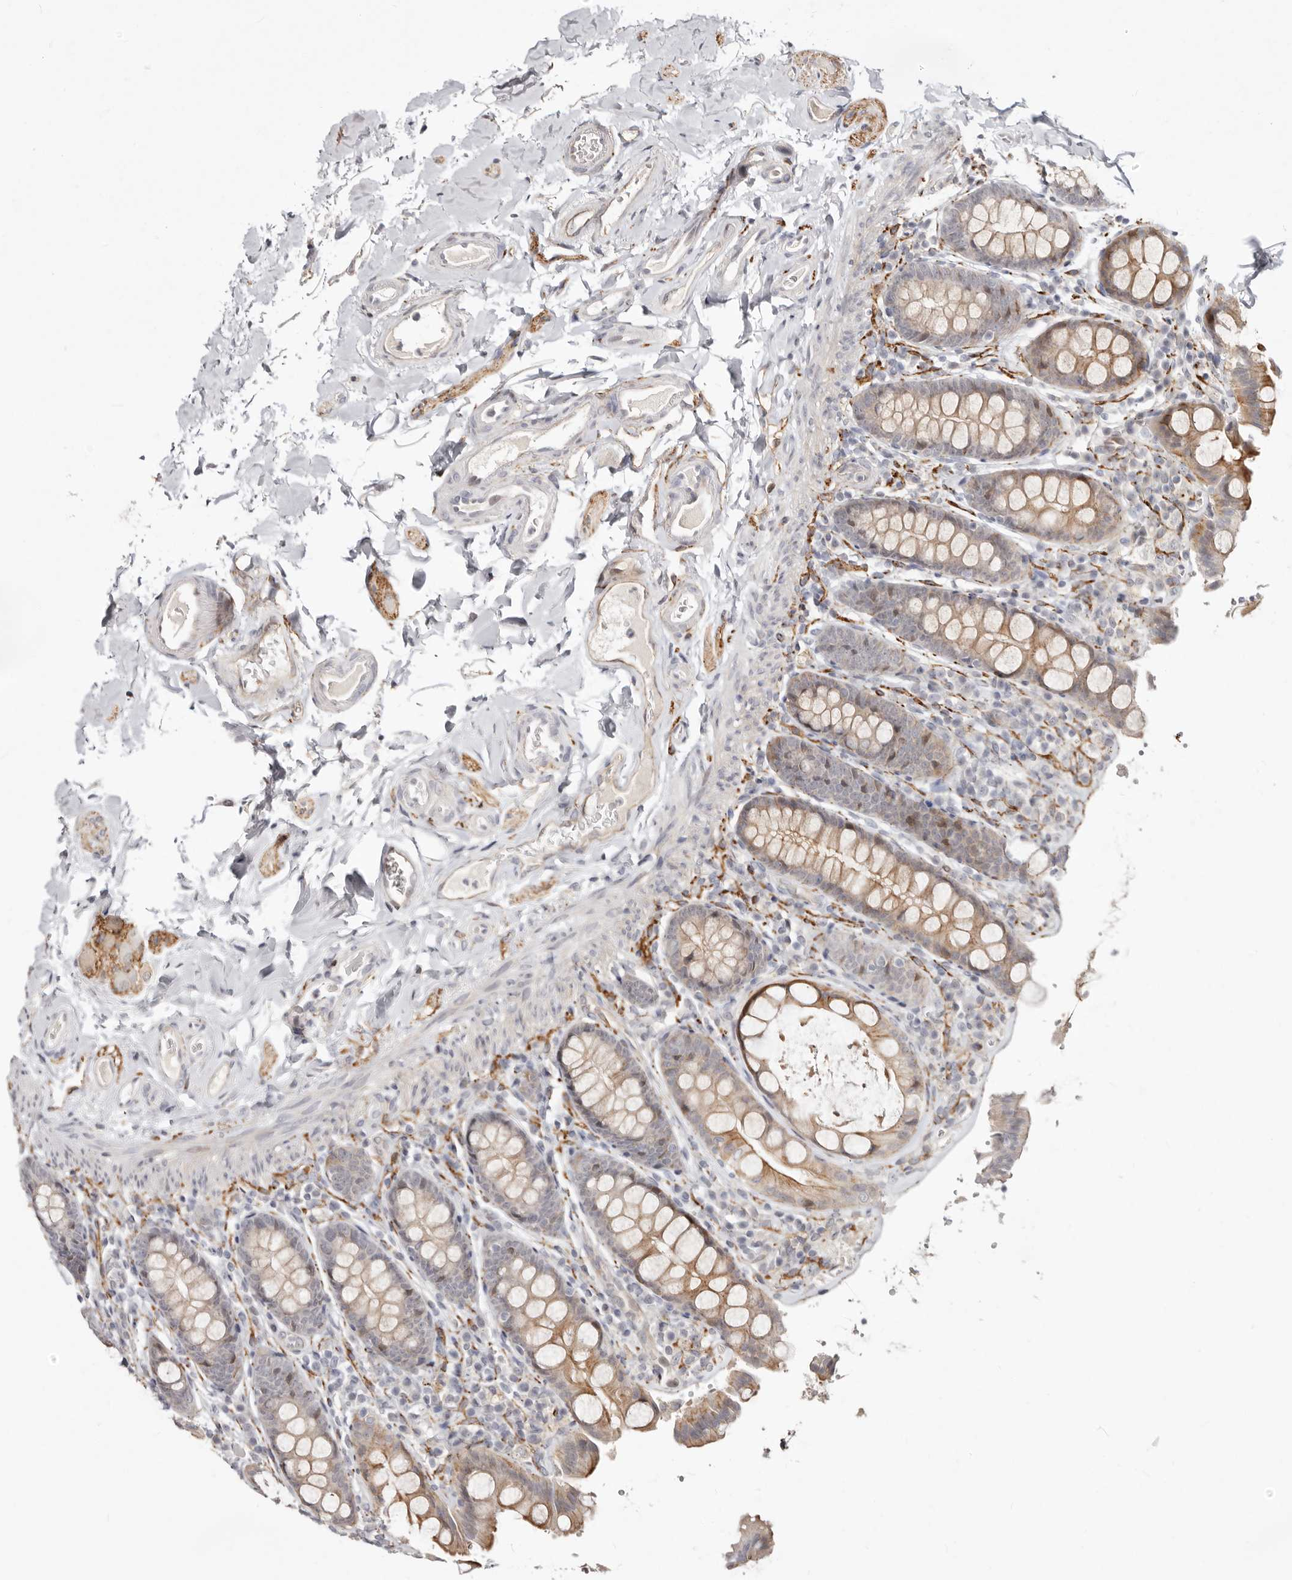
{"staining": {"intensity": "weak", "quantity": "25%-75%", "location": "cytoplasmic/membranous"}, "tissue": "colon", "cell_type": "Endothelial cells", "image_type": "normal", "snomed": [{"axis": "morphology", "description": "Normal tissue, NOS"}, {"axis": "topography", "description": "Colon"}, {"axis": "topography", "description": "Peripheral nerve tissue"}], "caption": "Unremarkable colon displays weak cytoplasmic/membranous staining in about 25%-75% of endothelial cells, visualized by immunohistochemistry.", "gene": "SZT2", "patient": {"sex": "female", "age": 61}}